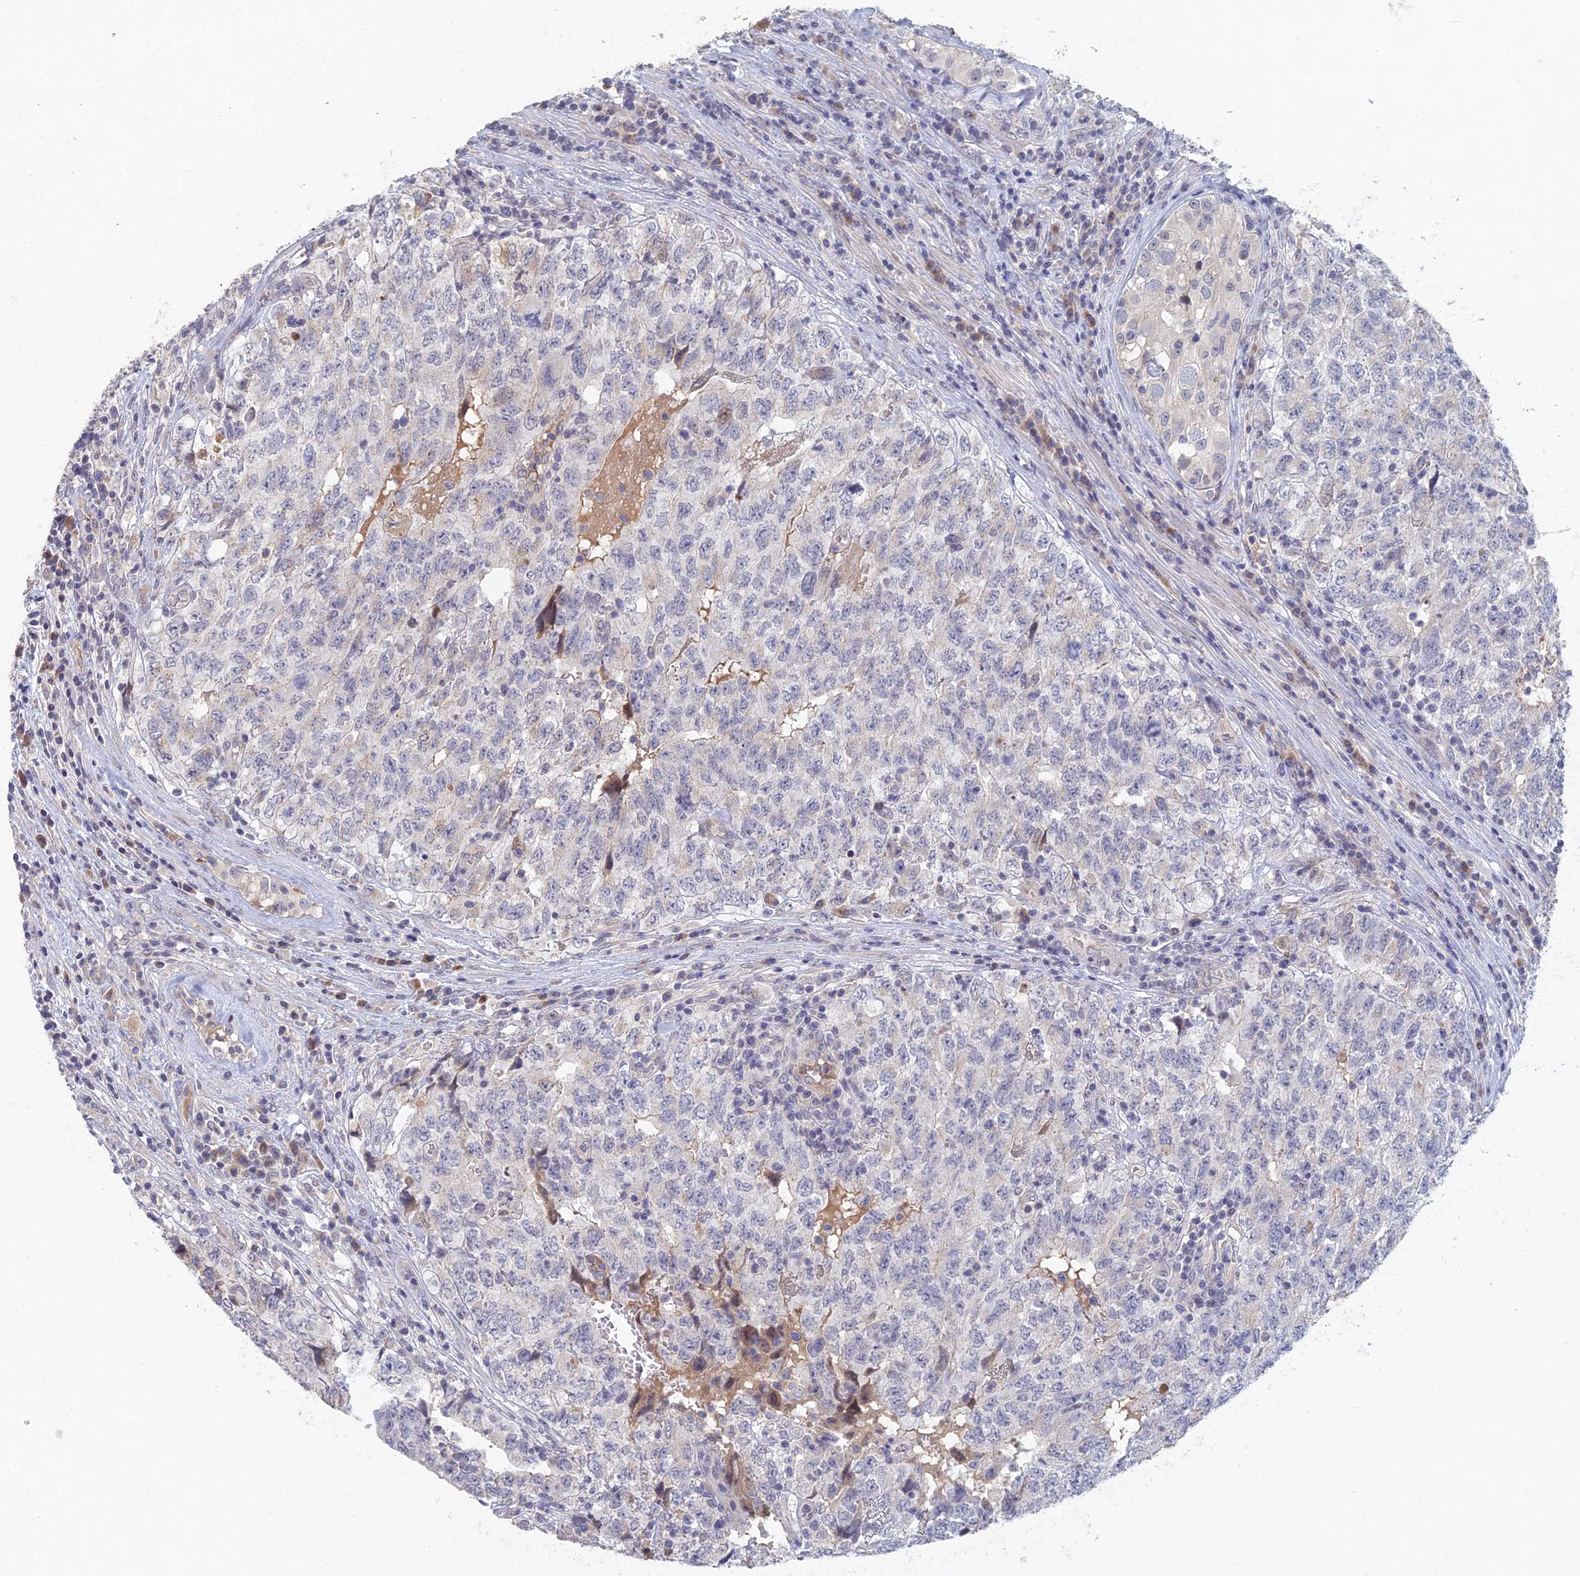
{"staining": {"intensity": "negative", "quantity": "none", "location": "none"}, "tissue": "testis cancer", "cell_type": "Tumor cells", "image_type": "cancer", "snomed": [{"axis": "morphology", "description": "Carcinoma, Embryonal, NOS"}, {"axis": "topography", "description": "Testis"}], "caption": "Immunohistochemical staining of testis embryonal carcinoma exhibits no significant staining in tumor cells.", "gene": "GNA15", "patient": {"sex": "male", "age": 34}}